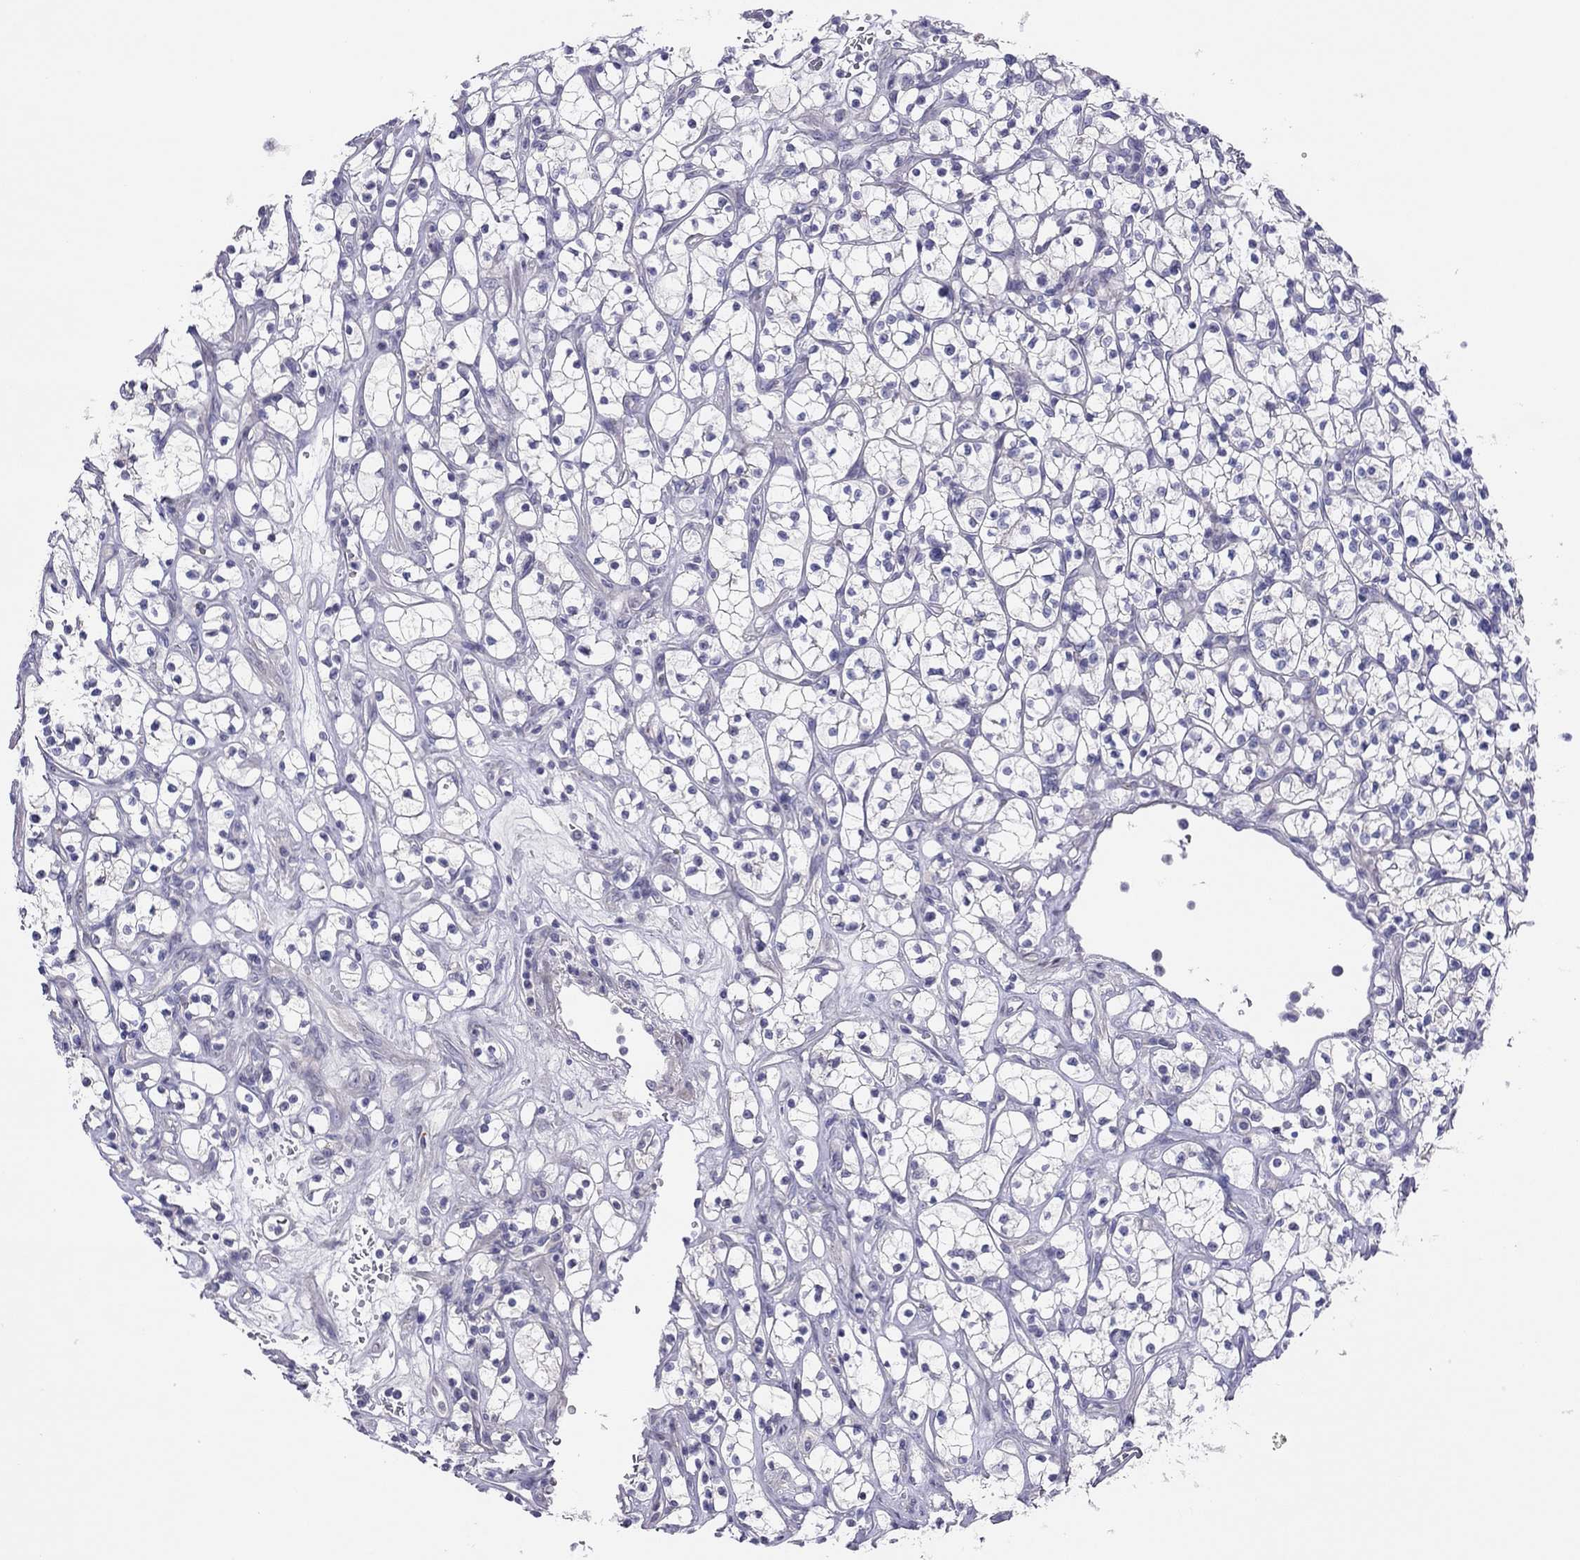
{"staining": {"intensity": "negative", "quantity": "none", "location": "none"}, "tissue": "renal cancer", "cell_type": "Tumor cells", "image_type": "cancer", "snomed": [{"axis": "morphology", "description": "Adenocarcinoma, NOS"}, {"axis": "topography", "description": "Kidney"}], "caption": "Immunohistochemistry (IHC) of human renal adenocarcinoma exhibits no expression in tumor cells.", "gene": "MGAT4C", "patient": {"sex": "female", "age": 64}}